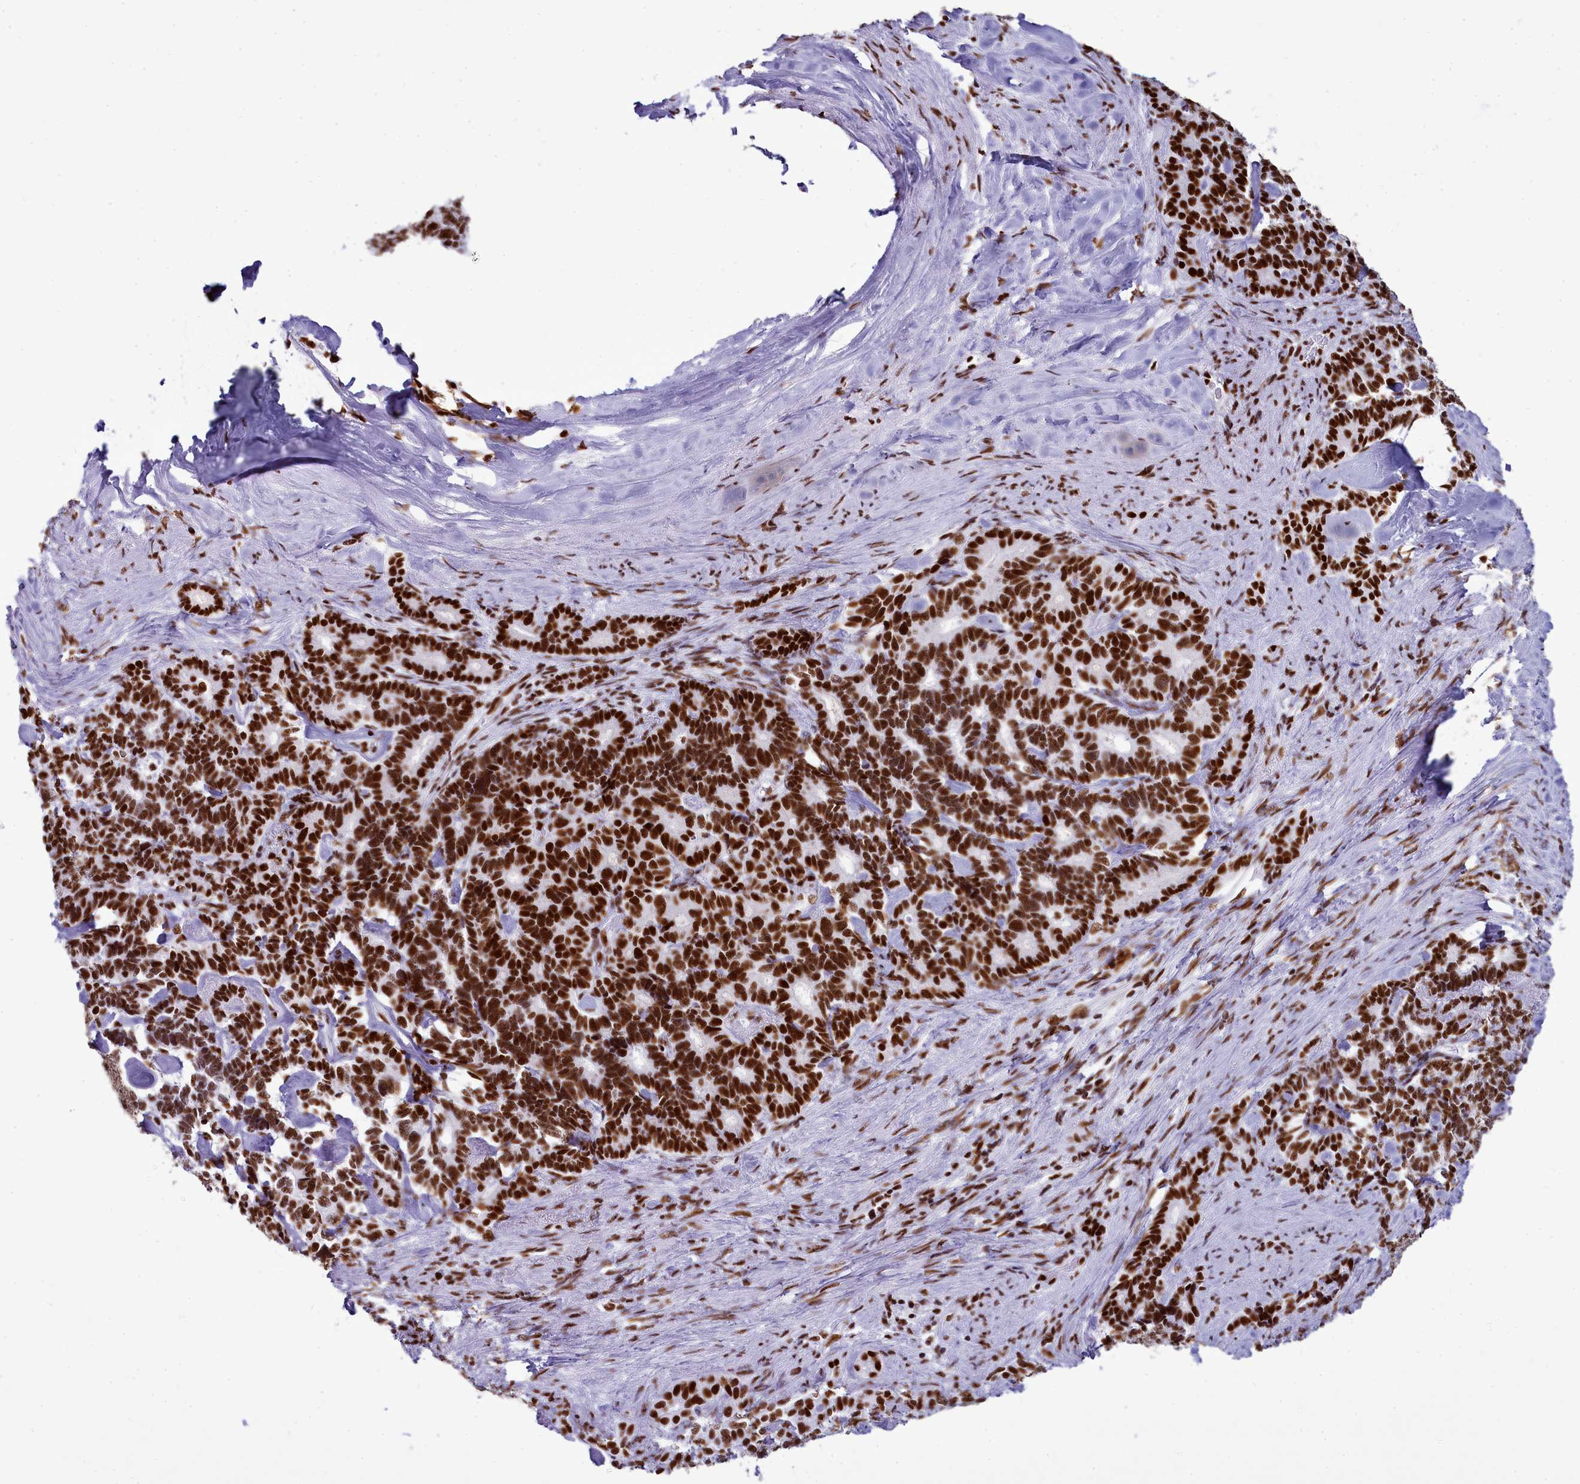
{"staining": {"intensity": "strong", "quantity": ">75%", "location": "nuclear"}, "tissue": "pancreatic cancer", "cell_type": "Tumor cells", "image_type": "cancer", "snomed": [{"axis": "morphology", "description": "Adenocarcinoma, NOS"}, {"axis": "topography", "description": "Pancreas"}], "caption": "Pancreatic adenocarcinoma stained with IHC demonstrates strong nuclear staining in approximately >75% of tumor cells. (DAB (3,3'-diaminobenzidine) IHC, brown staining for protein, blue staining for nuclei).", "gene": "RALY", "patient": {"sex": "female", "age": 74}}